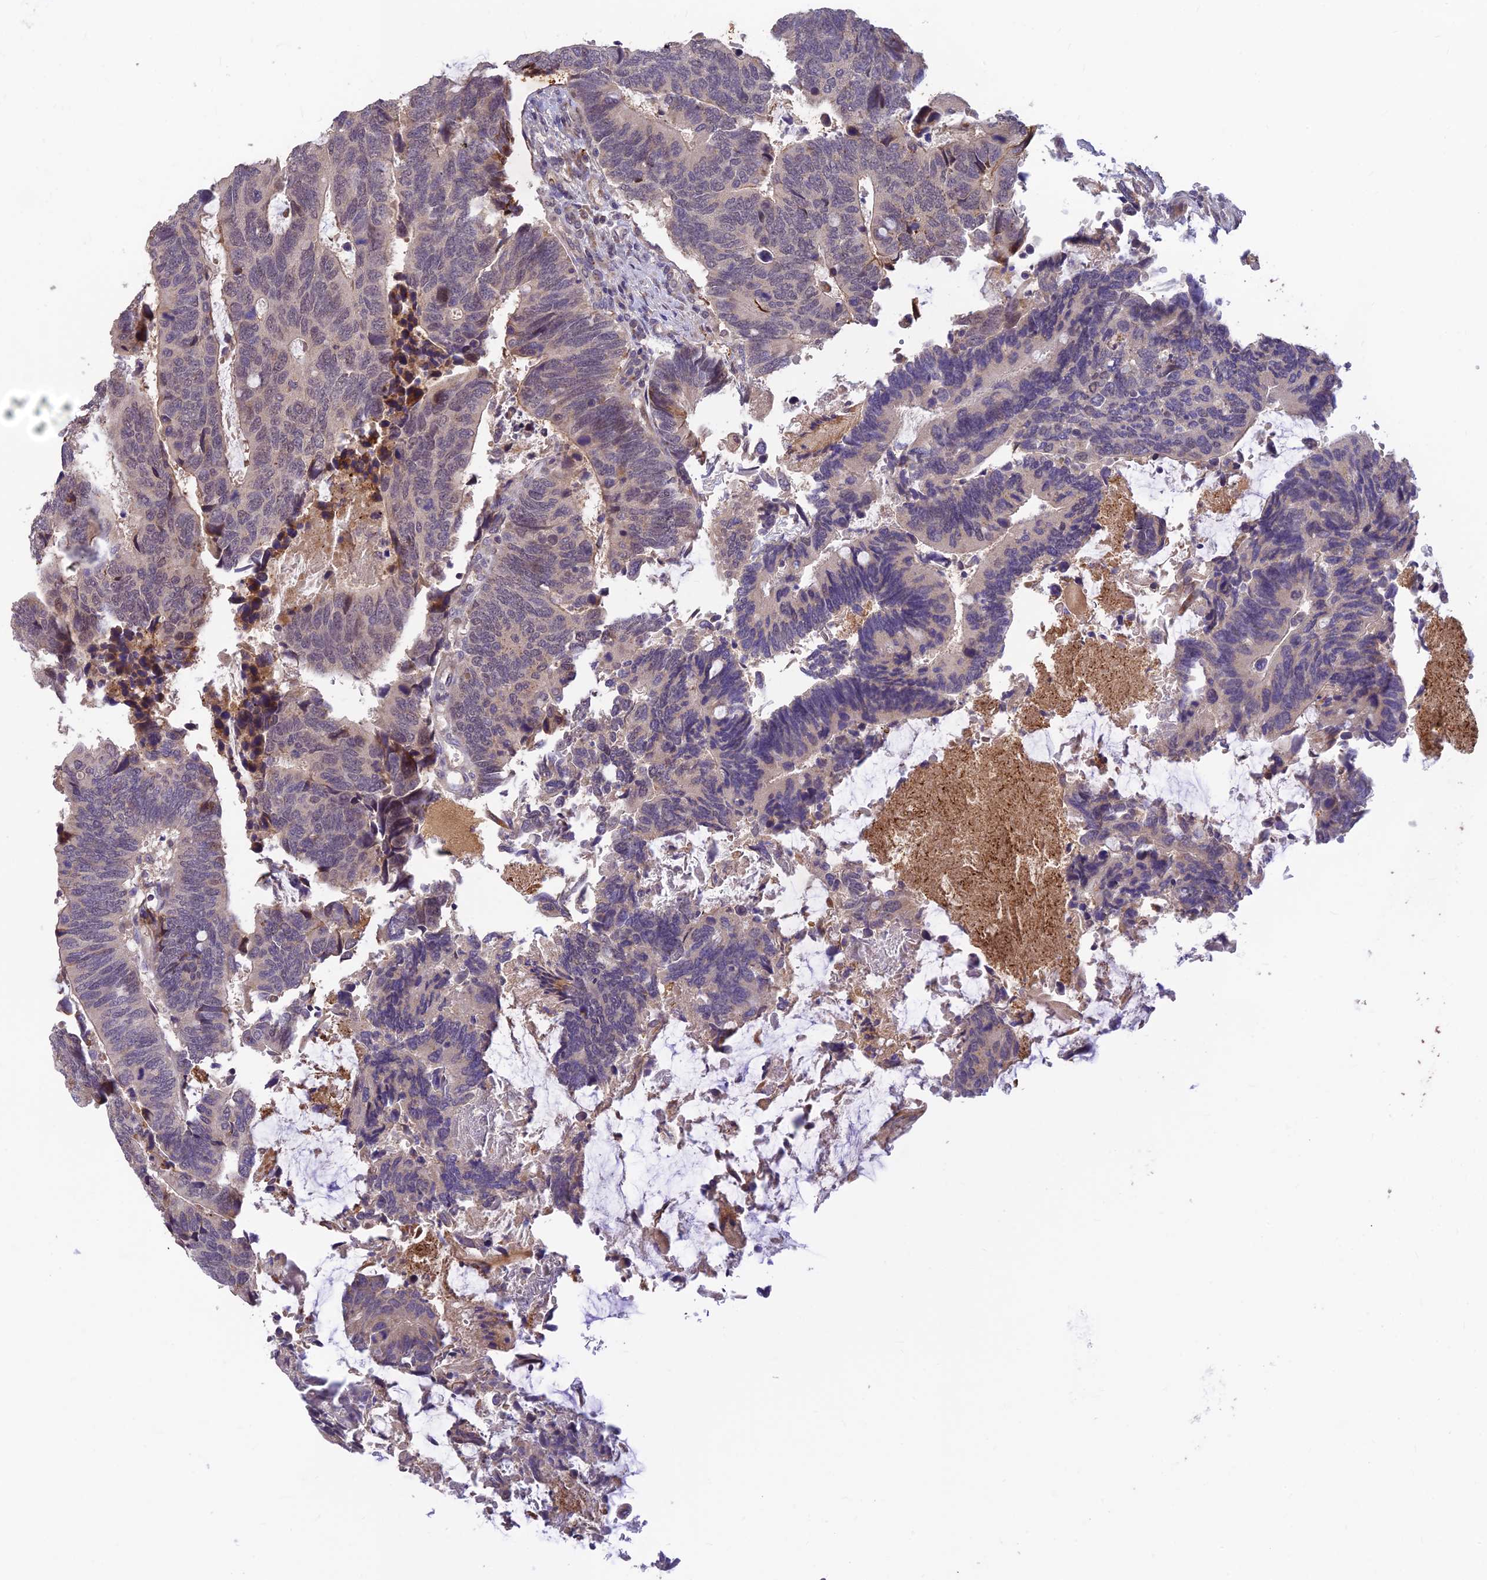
{"staining": {"intensity": "negative", "quantity": "none", "location": "none"}, "tissue": "colorectal cancer", "cell_type": "Tumor cells", "image_type": "cancer", "snomed": [{"axis": "morphology", "description": "Adenocarcinoma, NOS"}, {"axis": "topography", "description": "Colon"}], "caption": "Human colorectal cancer stained for a protein using immunohistochemistry reveals no positivity in tumor cells.", "gene": "ASPDH", "patient": {"sex": "male", "age": 87}}